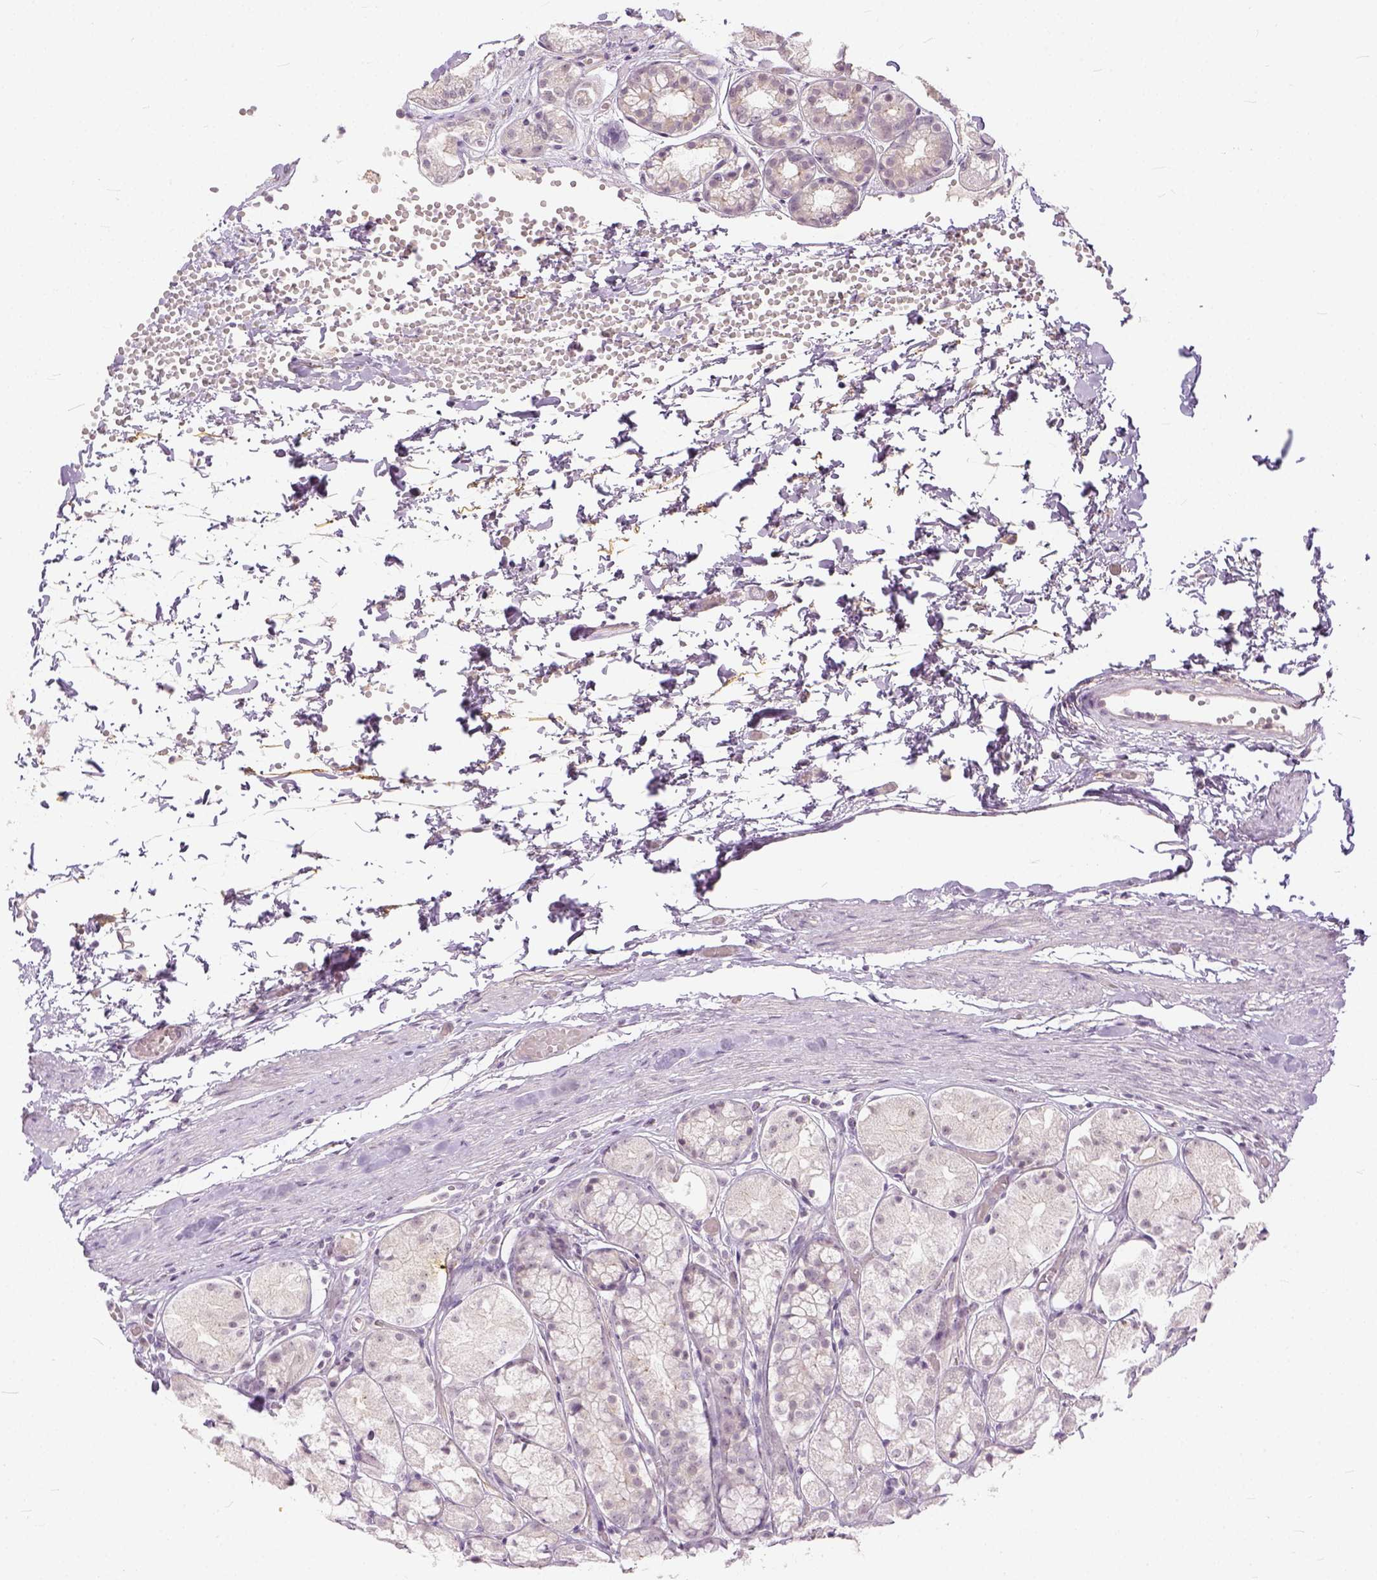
{"staining": {"intensity": "negative", "quantity": "none", "location": "none"}, "tissue": "stomach", "cell_type": "Glandular cells", "image_type": "normal", "snomed": [{"axis": "morphology", "description": "Normal tissue, NOS"}, {"axis": "topography", "description": "Stomach"}], "caption": "The micrograph displays no staining of glandular cells in benign stomach.", "gene": "ANO2", "patient": {"sex": "male", "age": 70}}